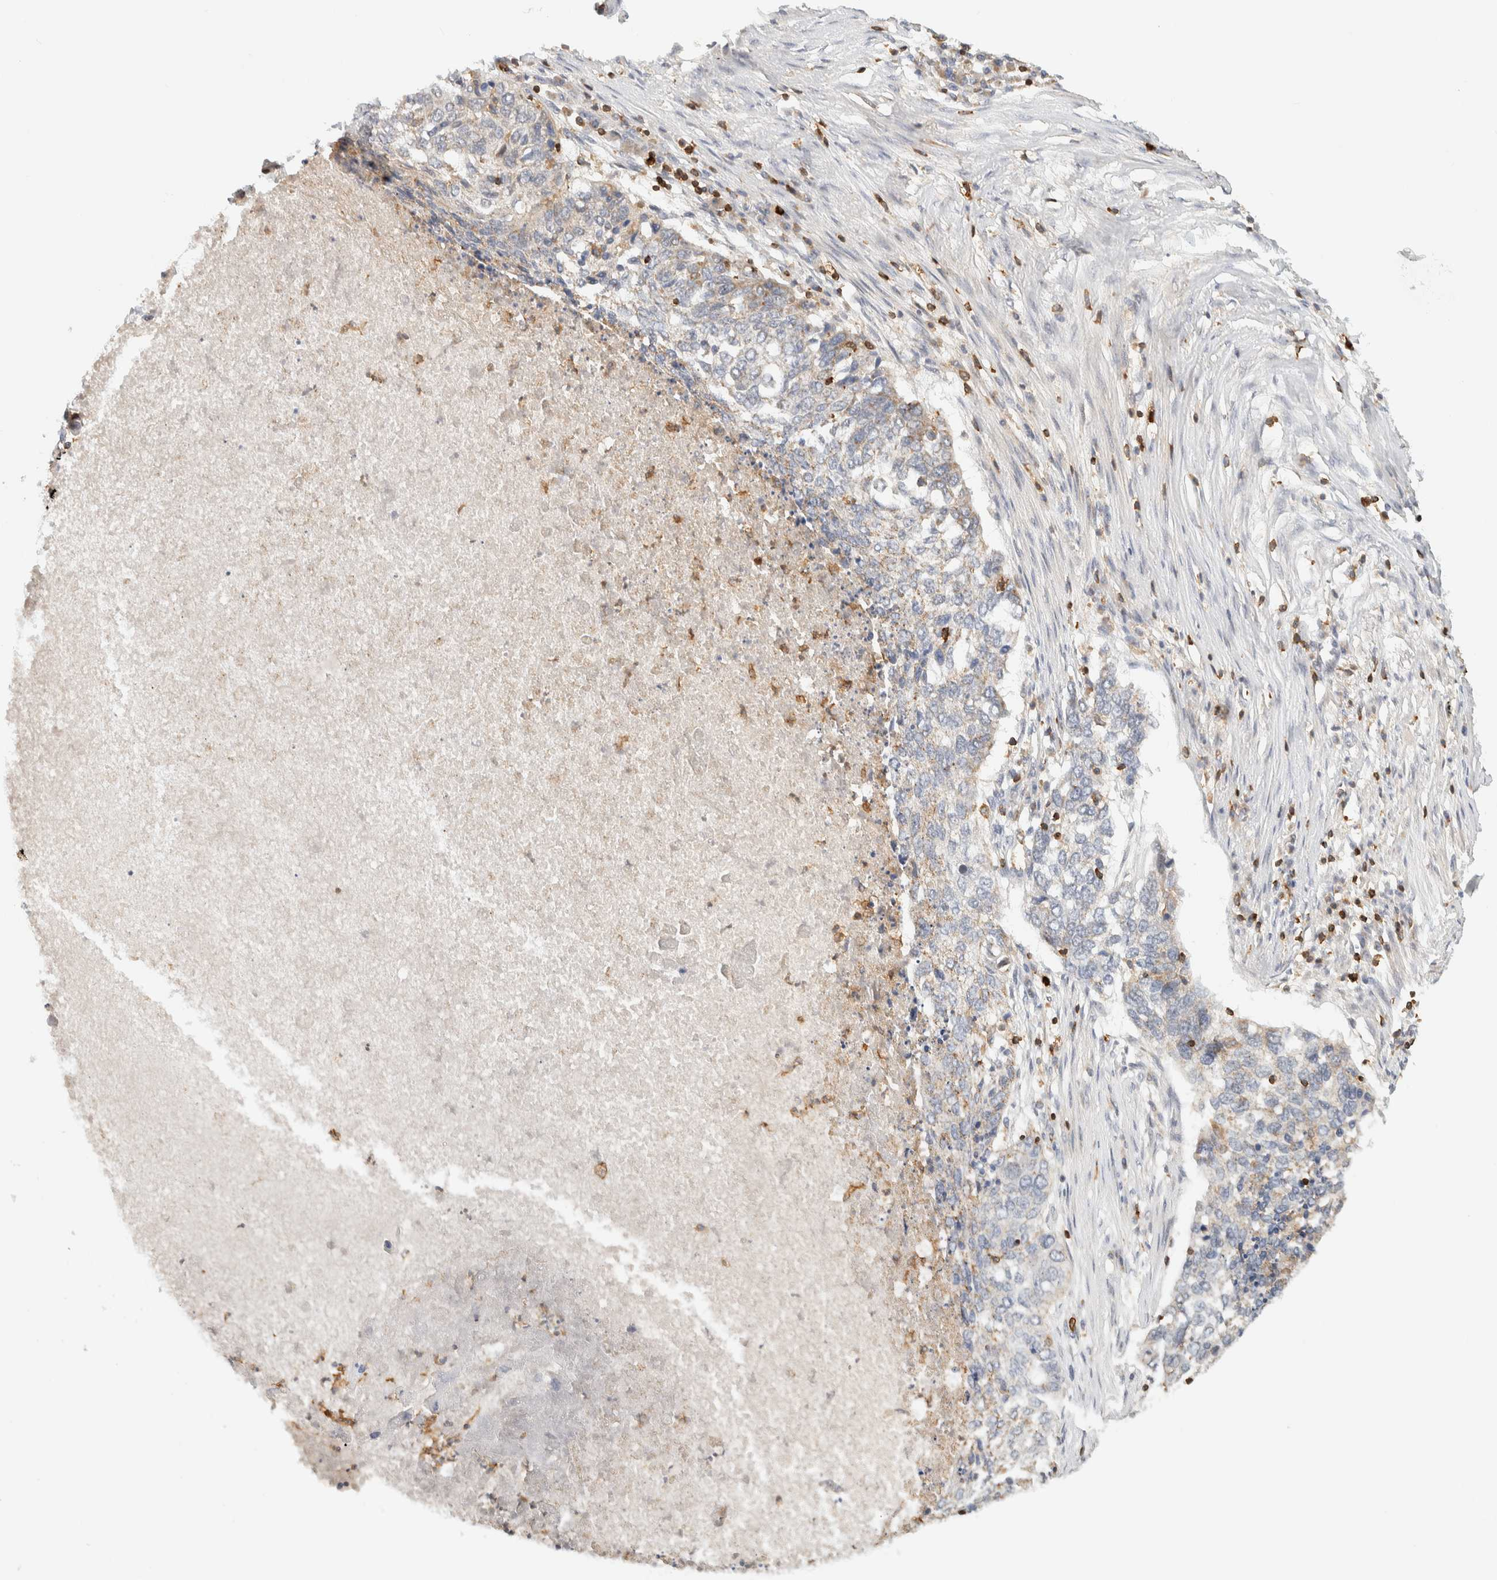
{"staining": {"intensity": "weak", "quantity": ">75%", "location": "cytoplasmic/membranous"}, "tissue": "lung cancer", "cell_type": "Tumor cells", "image_type": "cancer", "snomed": [{"axis": "morphology", "description": "Squamous cell carcinoma, NOS"}, {"axis": "topography", "description": "Lung"}], "caption": "Human lung cancer stained with a brown dye displays weak cytoplasmic/membranous positive staining in approximately >75% of tumor cells.", "gene": "RUNDC1", "patient": {"sex": "female", "age": 63}}